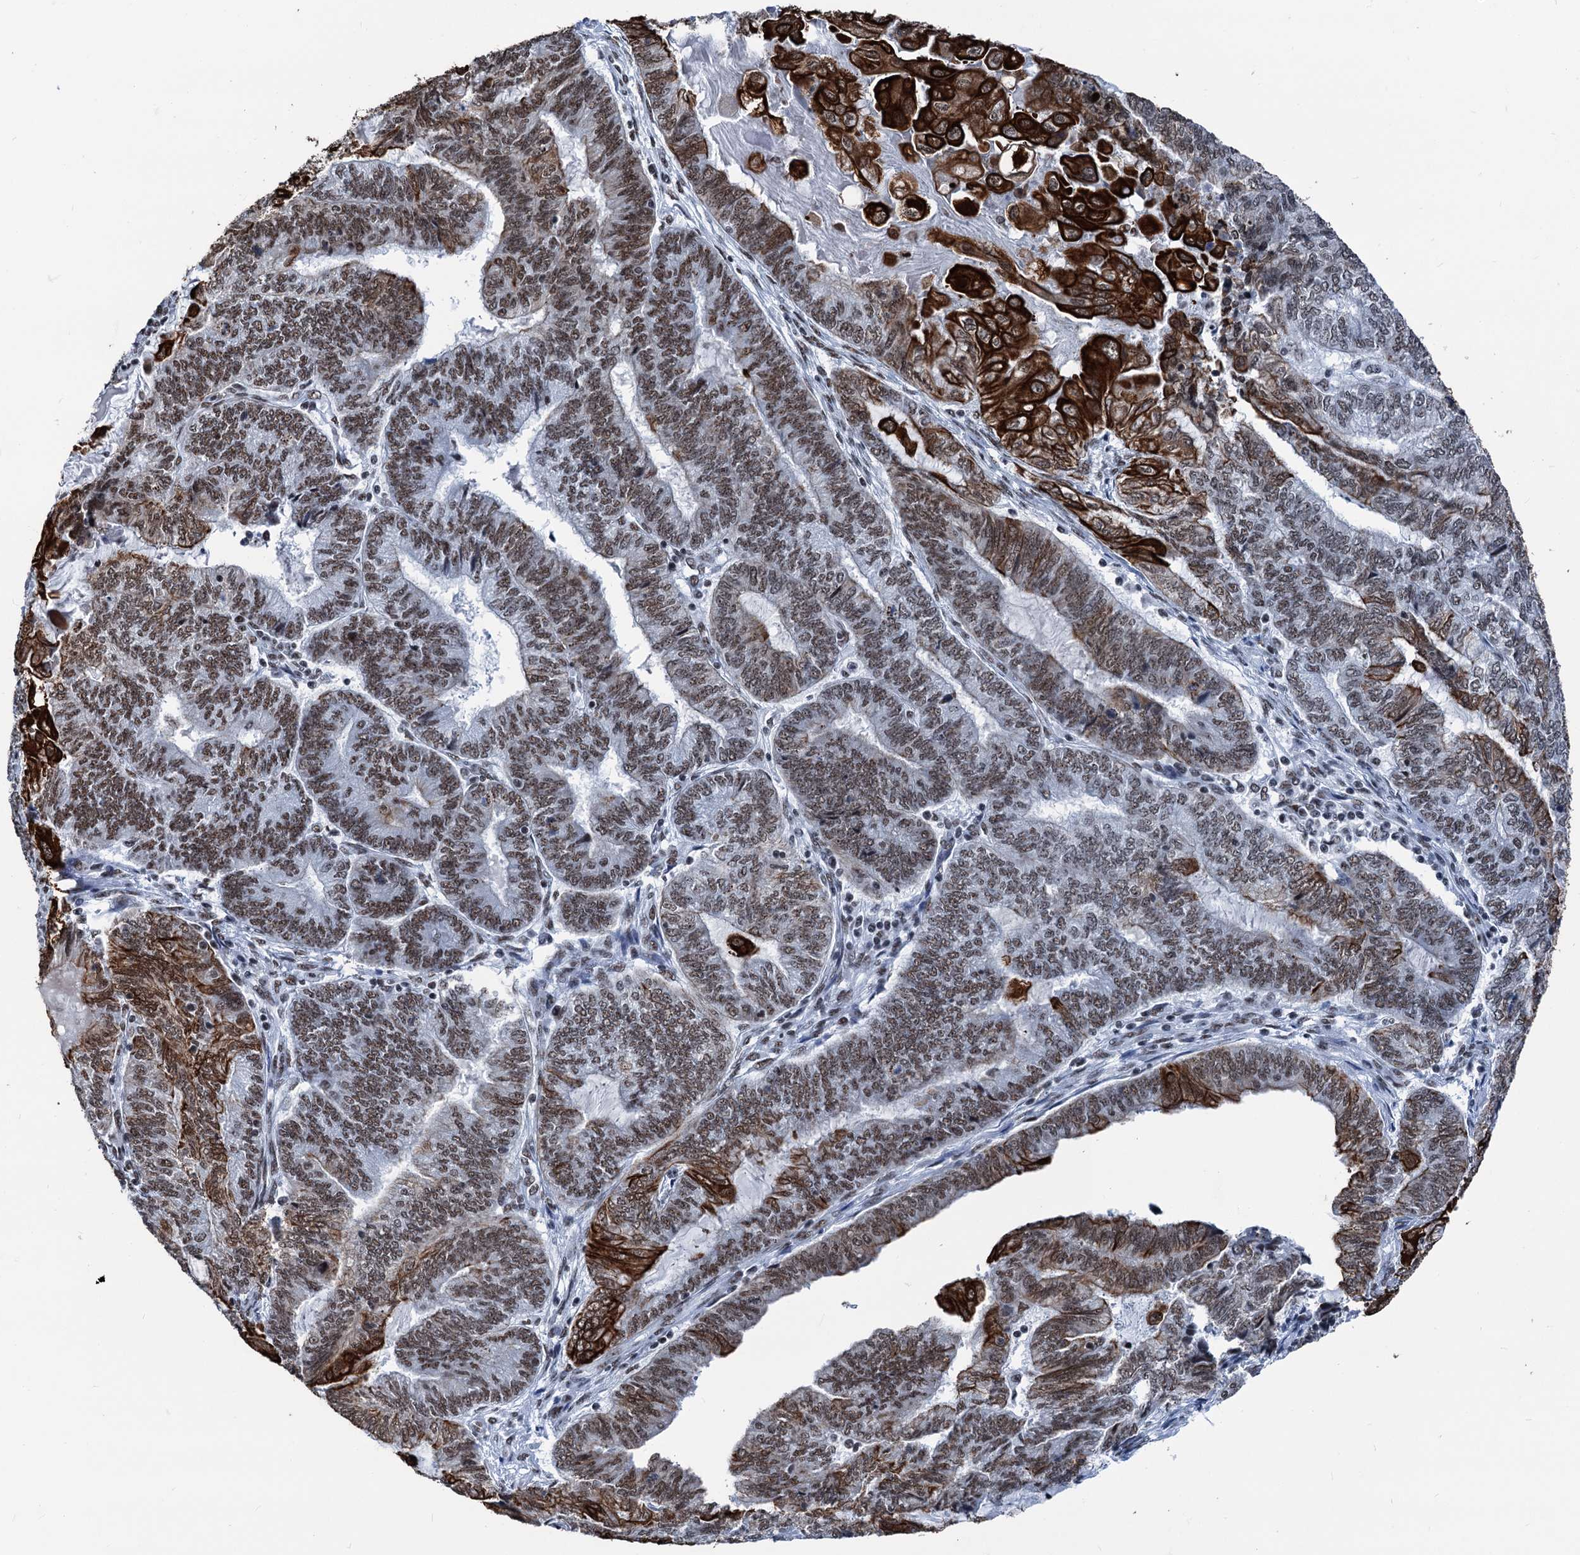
{"staining": {"intensity": "moderate", "quantity": ">75%", "location": "nuclear"}, "tissue": "endometrial cancer", "cell_type": "Tumor cells", "image_type": "cancer", "snomed": [{"axis": "morphology", "description": "Adenocarcinoma, NOS"}, {"axis": "topography", "description": "Uterus"}, {"axis": "topography", "description": "Endometrium"}], "caption": "Human endometrial adenocarcinoma stained with a protein marker exhibits moderate staining in tumor cells.", "gene": "DDX23", "patient": {"sex": "female", "age": 70}}